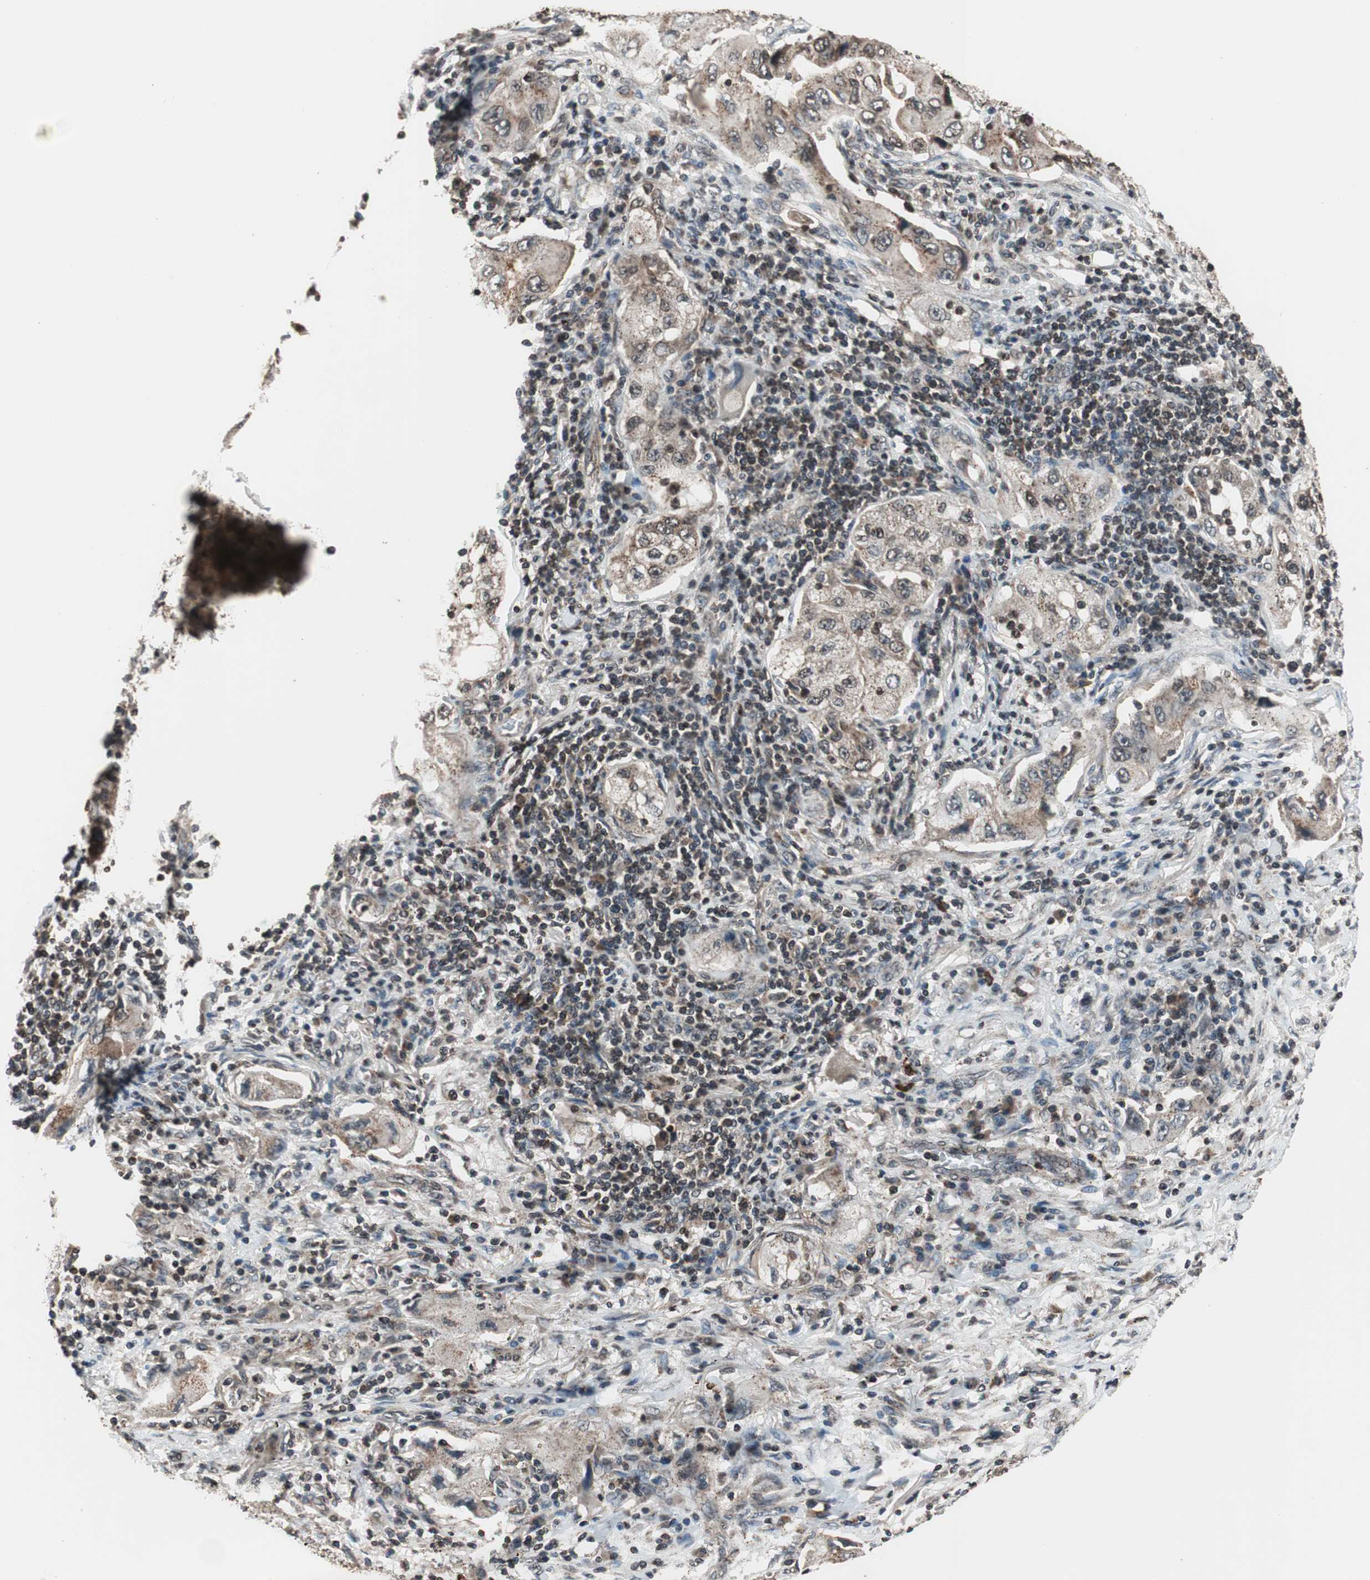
{"staining": {"intensity": "weak", "quantity": "25%-75%", "location": "cytoplasmic/membranous,nuclear"}, "tissue": "lung cancer", "cell_type": "Tumor cells", "image_type": "cancer", "snomed": [{"axis": "morphology", "description": "Adenocarcinoma, NOS"}, {"axis": "topography", "description": "Lung"}], "caption": "Human adenocarcinoma (lung) stained with a brown dye shows weak cytoplasmic/membranous and nuclear positive expression in approximately 25%-75% of tumor cells.", "gene": "RFC1", "patient": {"sex": "female", "age": 65}}